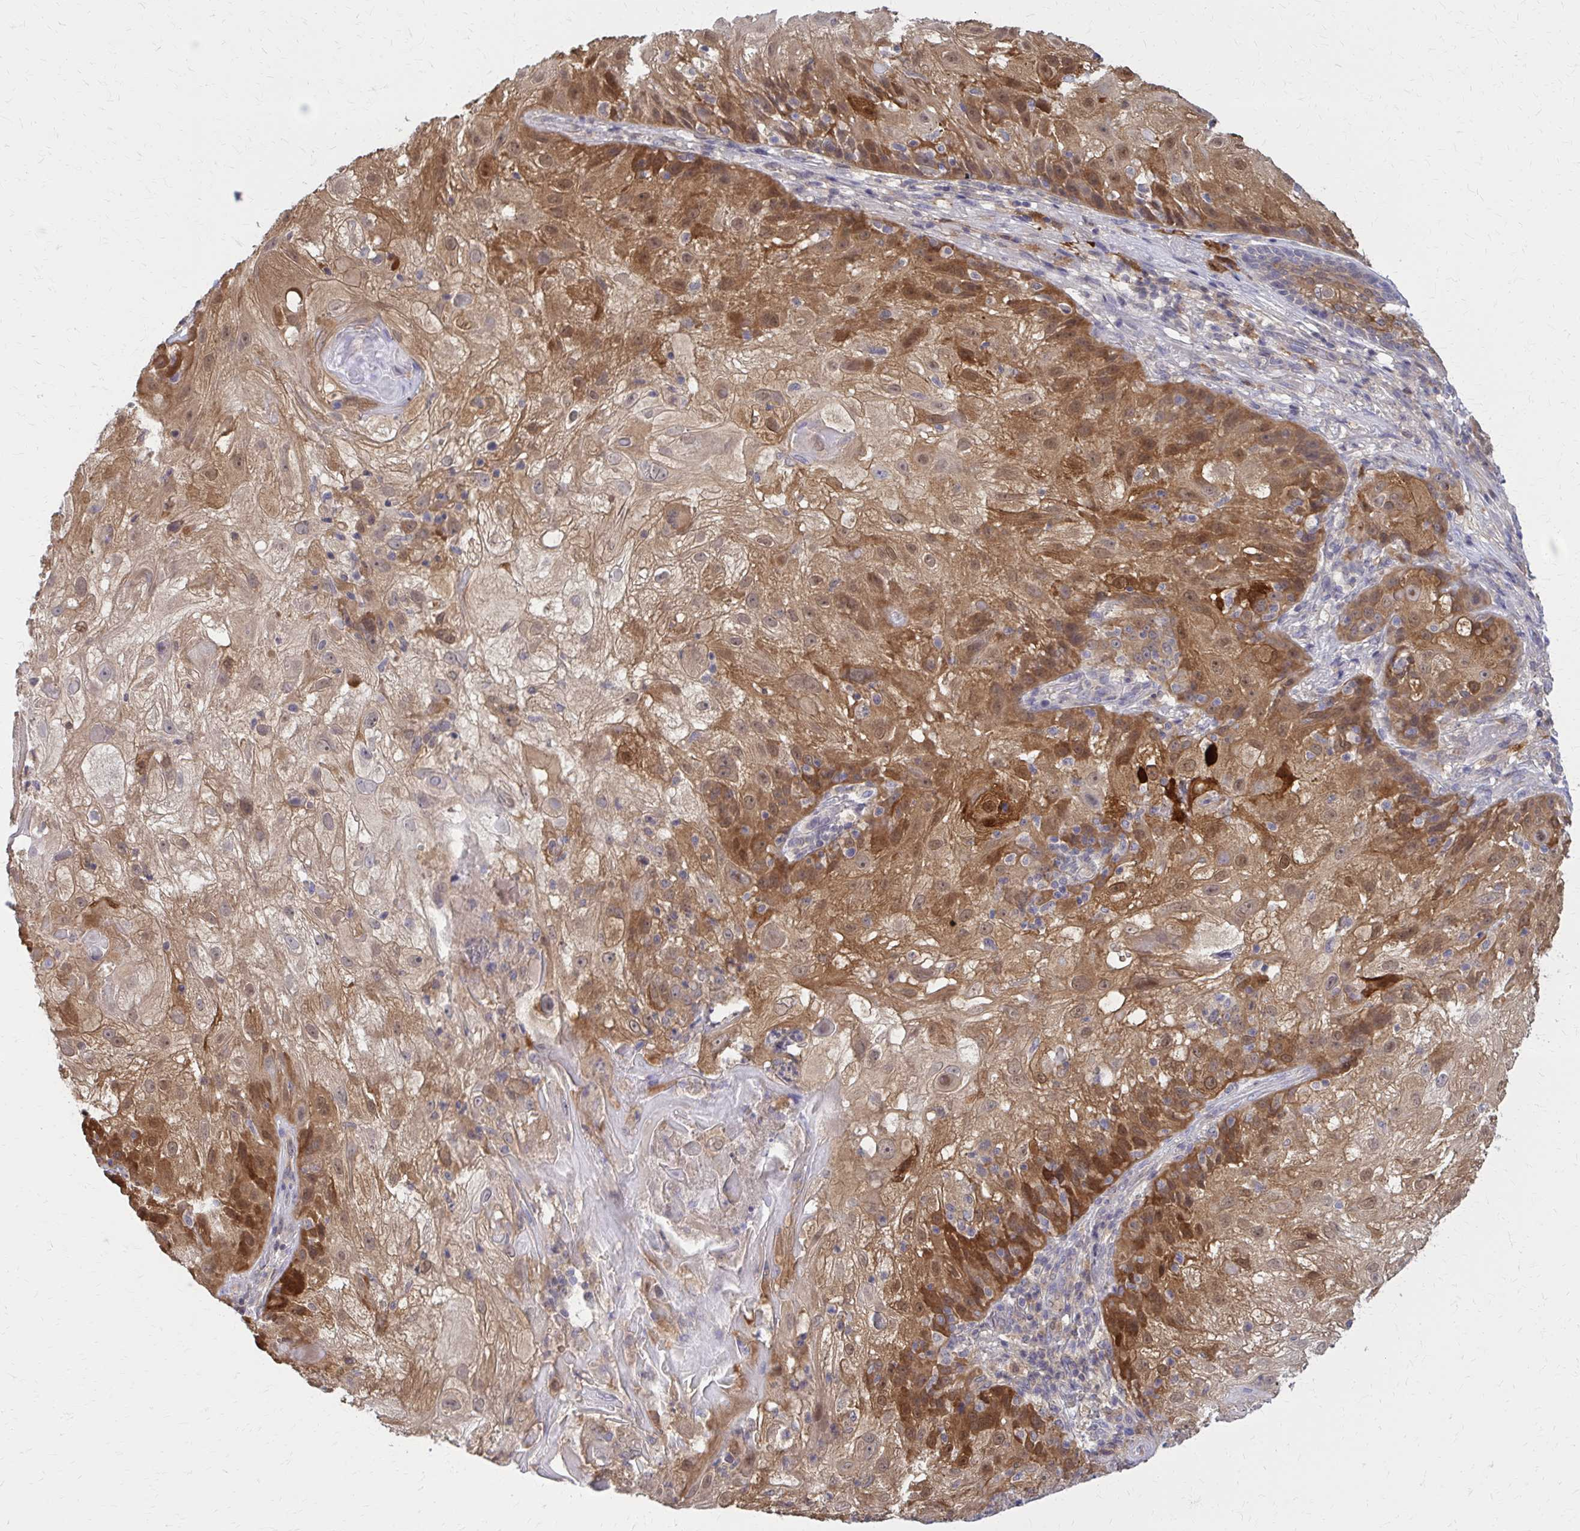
{"staining": {"intensity": "strong", "quantity": "25%-75%", "location": "cytoplasmic/membranous"}, "tissue": "skin cancer", "cell_type": "Tumor cells", "image_type": "cancer", "snomed": [{"axis": "morphology", "description": "Normal tissue, NOS"}, {"axis": "morphology", "description": "Squamous cell carcinoma, NOS"}, {"axis": "topography", "description": "Skin"}], "caption": "Protein analysis of squamous cell carcinoma (skin) tissue demonstrates strong cytoplasmic/membranous expression in about 25%-75% of tumor cells. The staining was performed using DAB (3,3'-diaminobenzidine) to visualize the protein expression in brown, while the nuclei were stained in blue with hematoxylin (Magnification: 20x).", "gene": "DBI", "patient": {"sex": "female", "age": 83}}